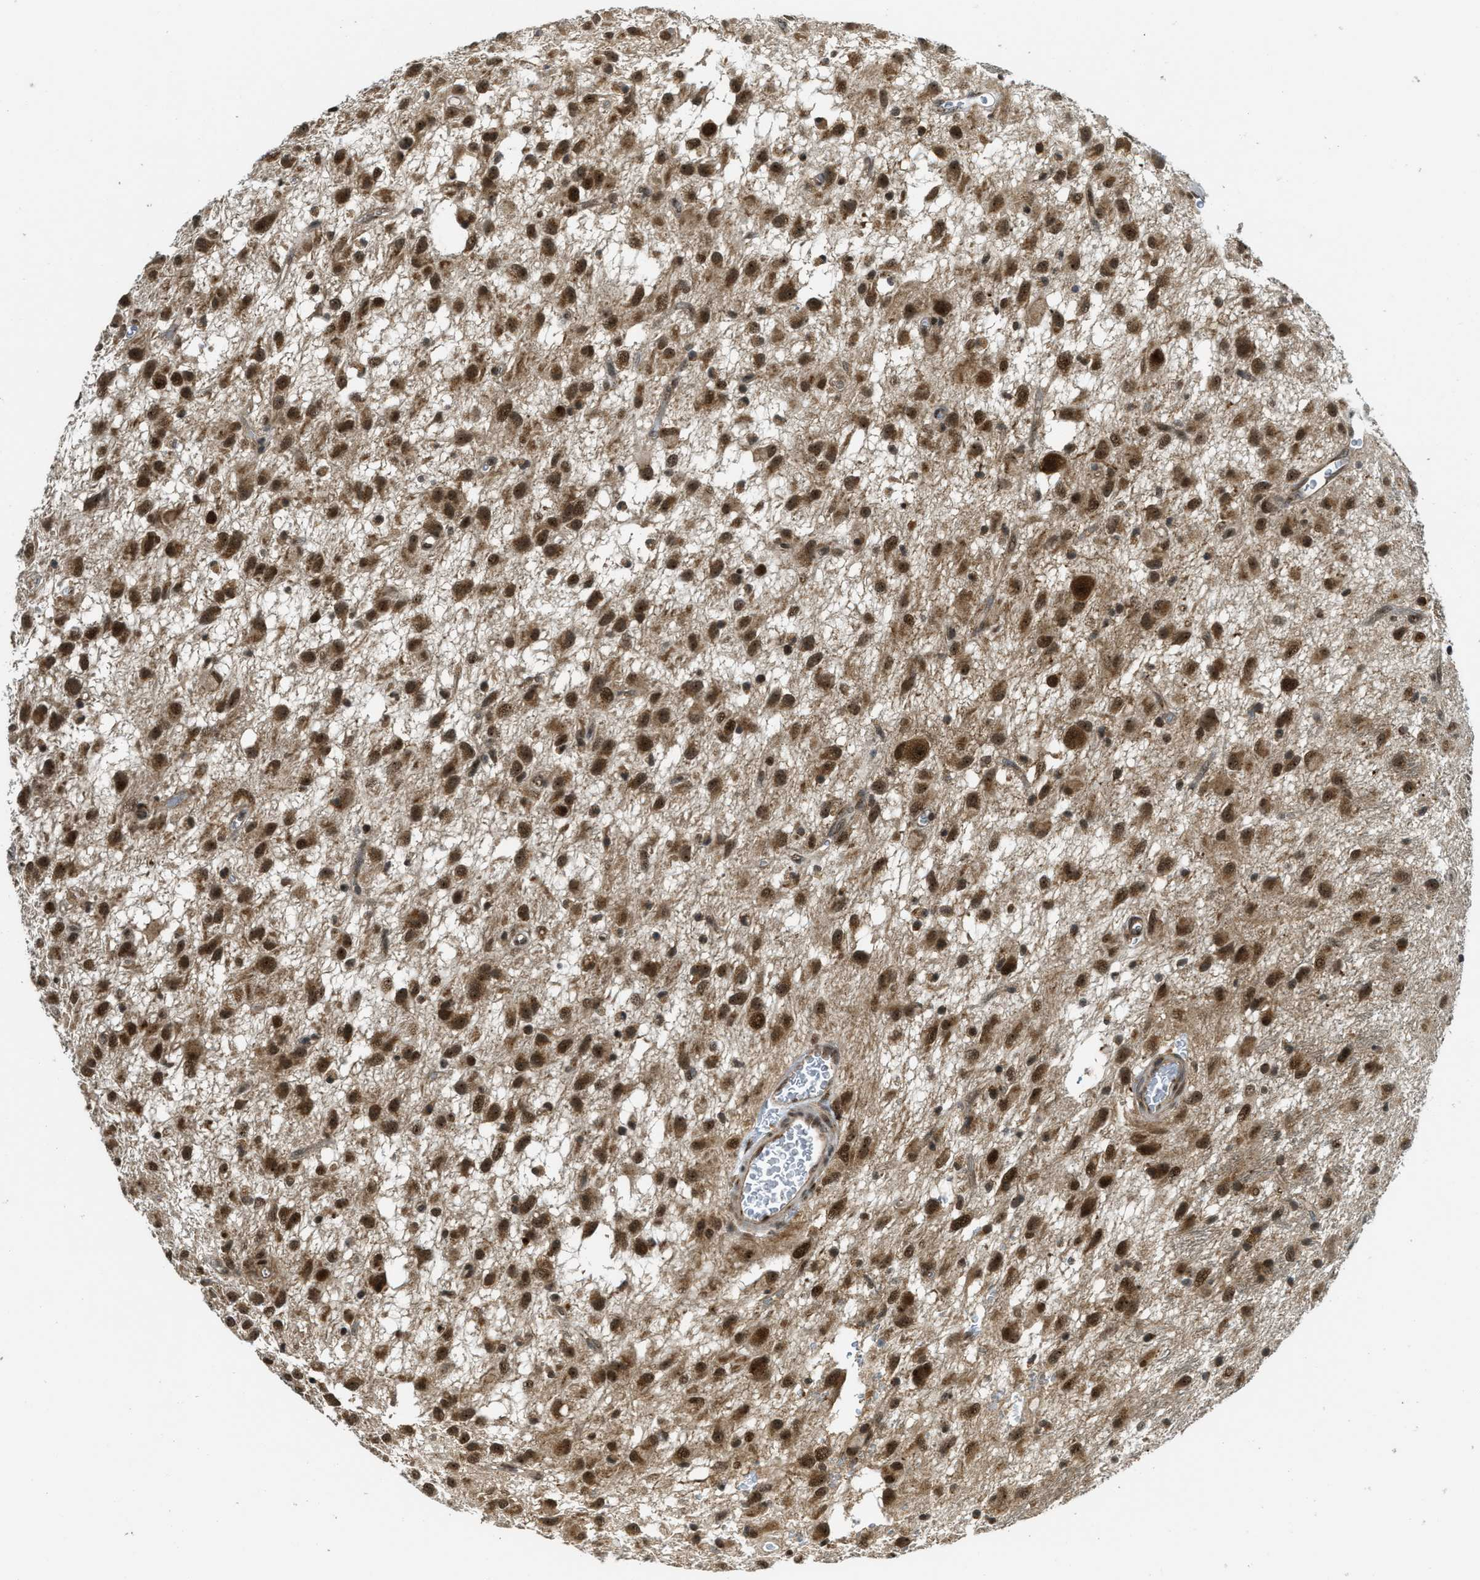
{"staining": {"intensity": "strong", "quantity": ">75%", "location": "cytoplasmic/membranous,nuclear"}, "tissue": "glioma", "cell_type": "Tumor cells", "image_type": "cancer", "snomed": [{"axis": "morphology", "description": "Glioma, malignant, Low grade"}, {"axis": "topography", "description": "Brain"}], "caption": "Approximately >75% of tumor cells in malignant glioma (low-grade) display strong cytoplasmic/membranous and nuclear protein staining as visualized by brown immunohistochemical staining.", "gene": "TACC1", "patient": {"sex": "male", "age": 77}}